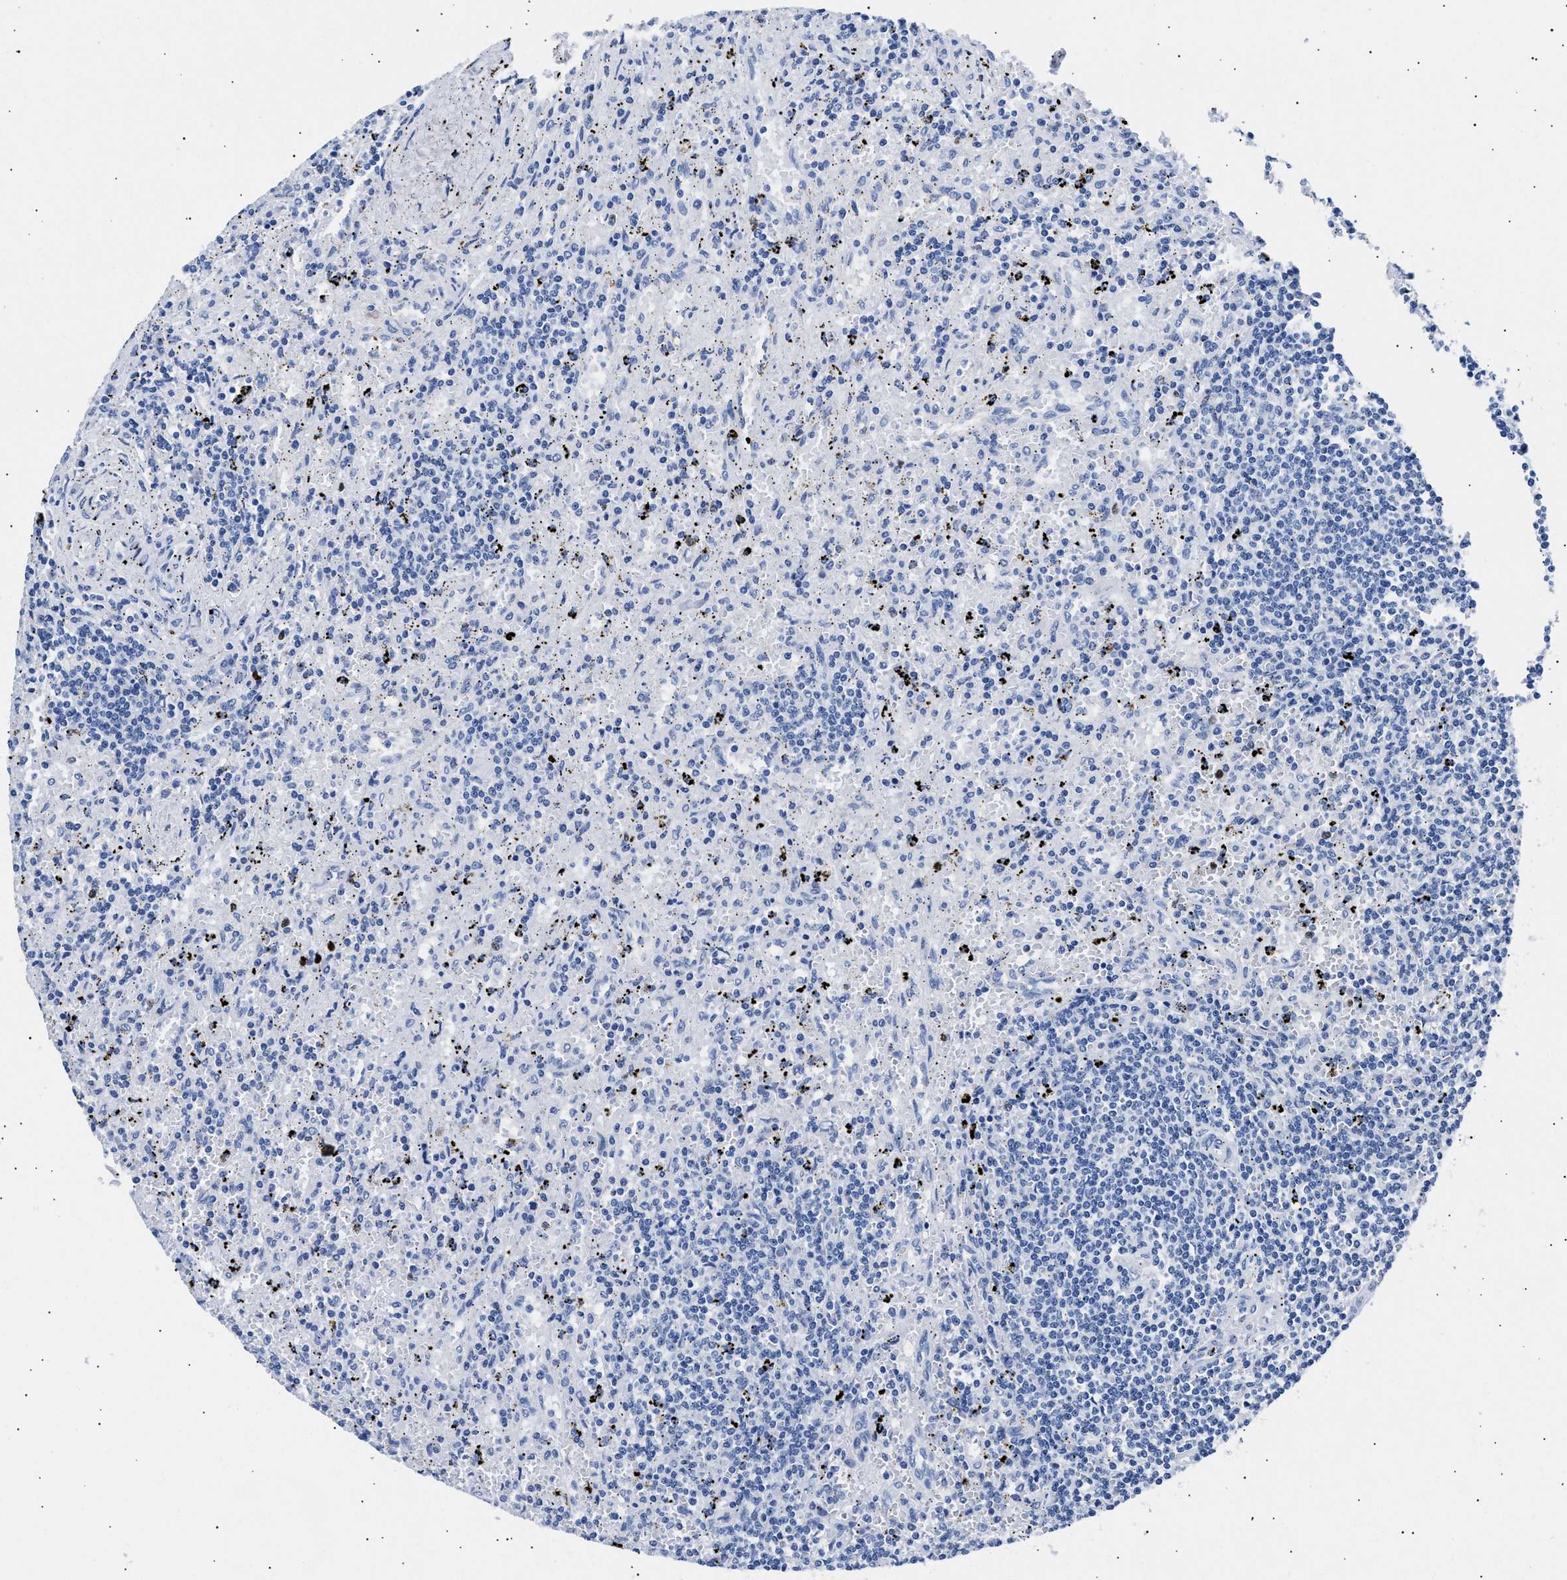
{"staining": {"intensity": "negative", "quantity": "none", "location": "none"}, "tissue": "lymphoma", "cell_type": "Tumor cells", "image_type": "cancer", "snomed": [{"axis": "morphology", "description": "Malignant lymphoma, non-Hodgkin's type, Low grade"}, {"axis": "topography", "description": "Spleen"}], "caption": "IHC histopathology image of neoplastic tissue: low-grade malignant lymphoma, non-Hodgkin's type stained with DAB (3,3'-diaminobenzidine) exhibits no significant protein positivity in tumor cells.", "gene": "HEMGN", "patient": {"sex": "male", "age": 76}}